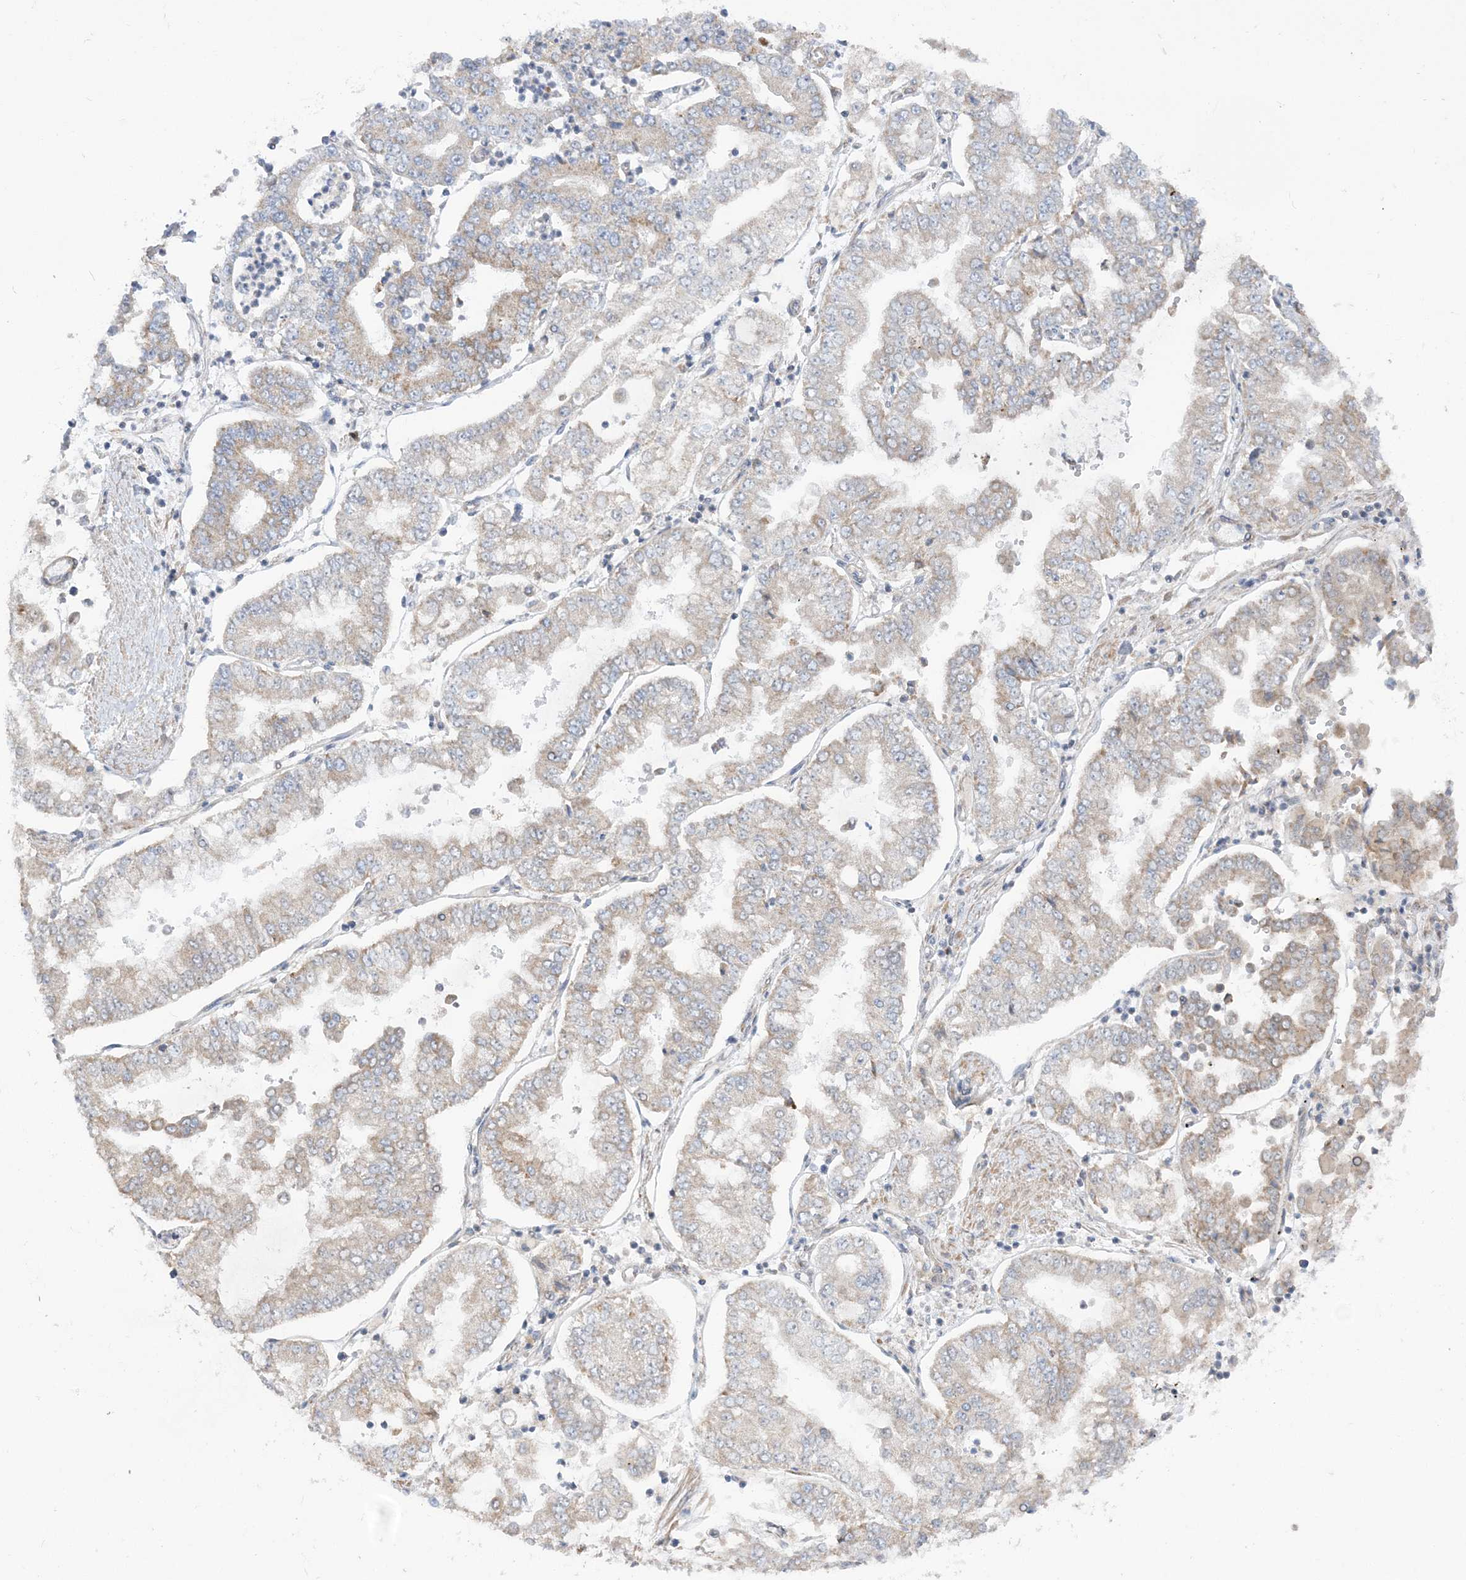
{"staining": {"intensity": "weak", "quantity": "<25%", "location": "cytoplasmic/membranous"}, "tissue": "stomach cancer", "cell_type": "Tumor cells", "image_type": "cancer", "snomed": [{"axis": "morphology", "description": "Adenocarcinoma, NOS"}, {"axis": "topography", "description": "Stomach"}], "caption": "Tumor cells show no significant positivity in stomach adenocarcinoma.", "gene": "SCLT1", "patient": {"sex": "male", "age": 76}}